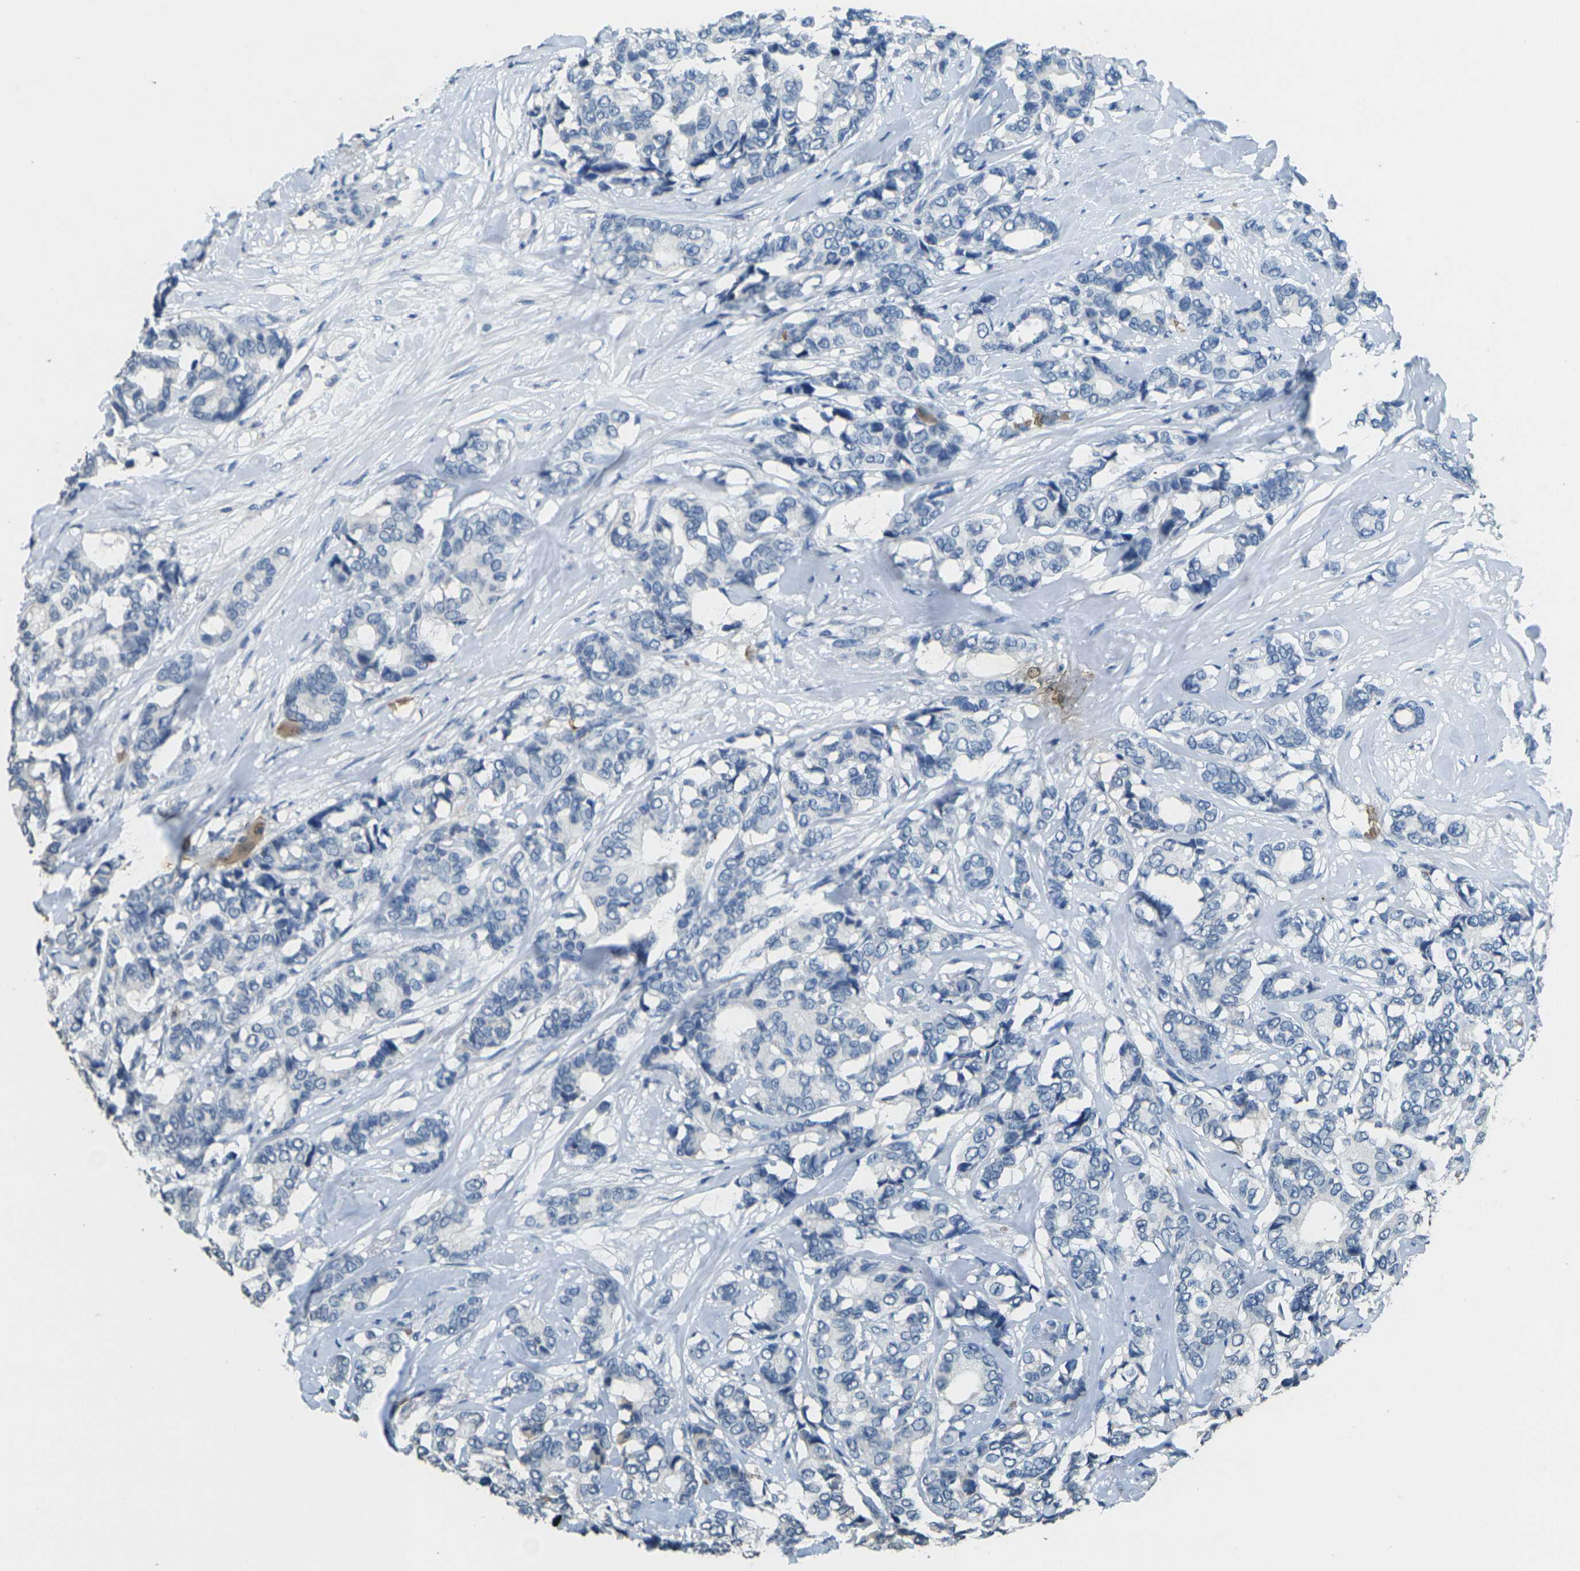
{"staining": {"intensity": "negative", "quantity": "none", "location": "none"}, "tissue": "breast cancer", "cell_type": "Tumor cells", "image_type": "cancer", "snomed": [{"axis": "morphology", "description": "Duct carcinoma"}, {"axis": "topography", "description": "Breast"}], "caption": "Tumor cells are negative for brown protein staining in intraductal carcinoma (breast). (DAB IHC, high magnification).", "gene": "HBB", "patient": {"sex": "female", "age": 87}}